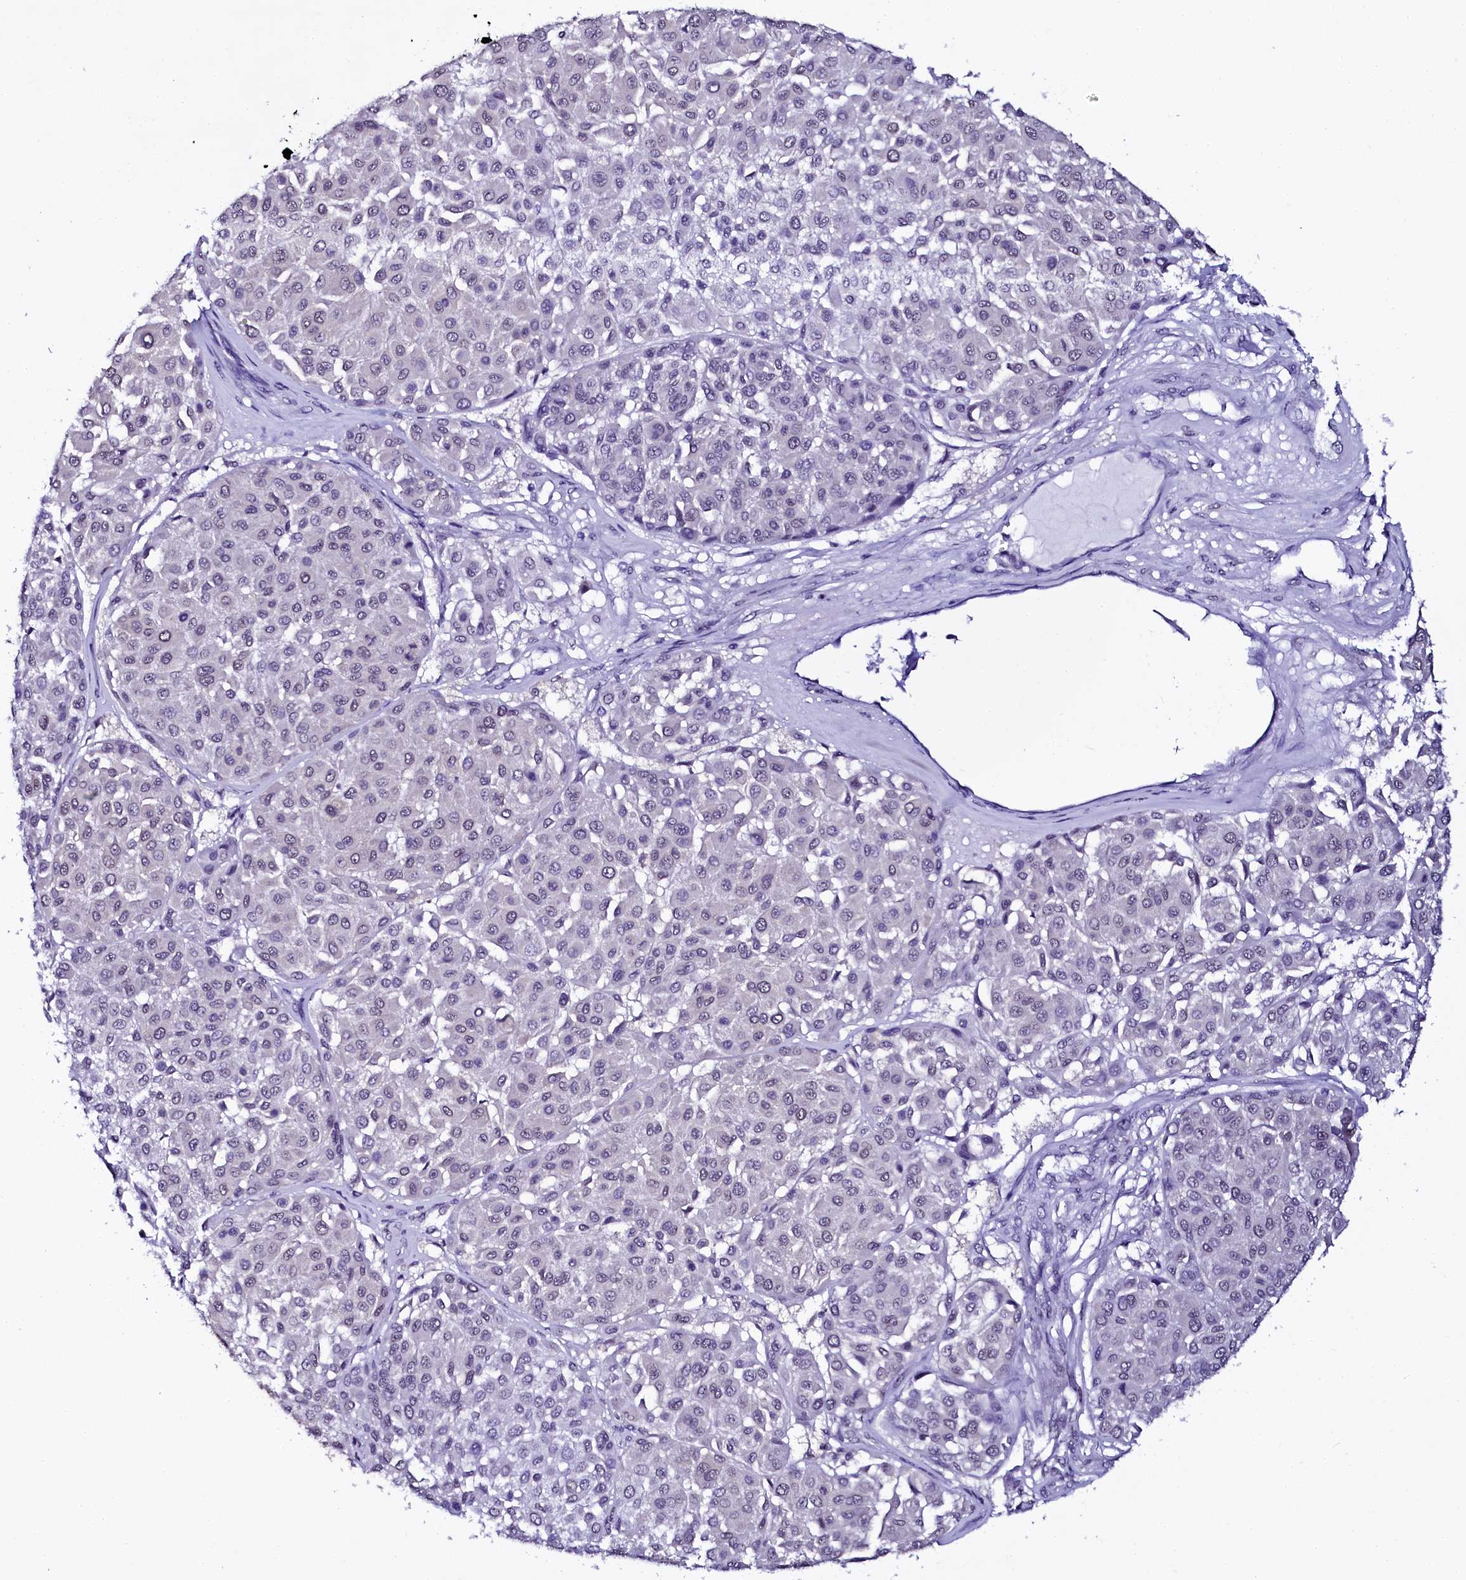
{"staining": {"intensity": "negative", "quantity": "none", "location": "none"}, "tissue": "melanoma", "cell_type": "Tumor cells", "image_type": "cancer", "snomed": [{"axis": "morphology", "description": "Malignant melanoma, Metastatic site"}, {"axis": "topography", "description": "Soft tissue"}], "caption": "DAB (3,3'-diaminobenzidine) immunohistochemical staining of melanoma reveals no significant expression in tumor cells. The staining was performed using DAB (3,3'-diaminobenzidine) to visualize the protein expression in brown, while the nuclei were stained in blue with hematoxylin (Magnification: 20x).", "gene": "SORD", "patient": {"sex": "male", "age": 41}}